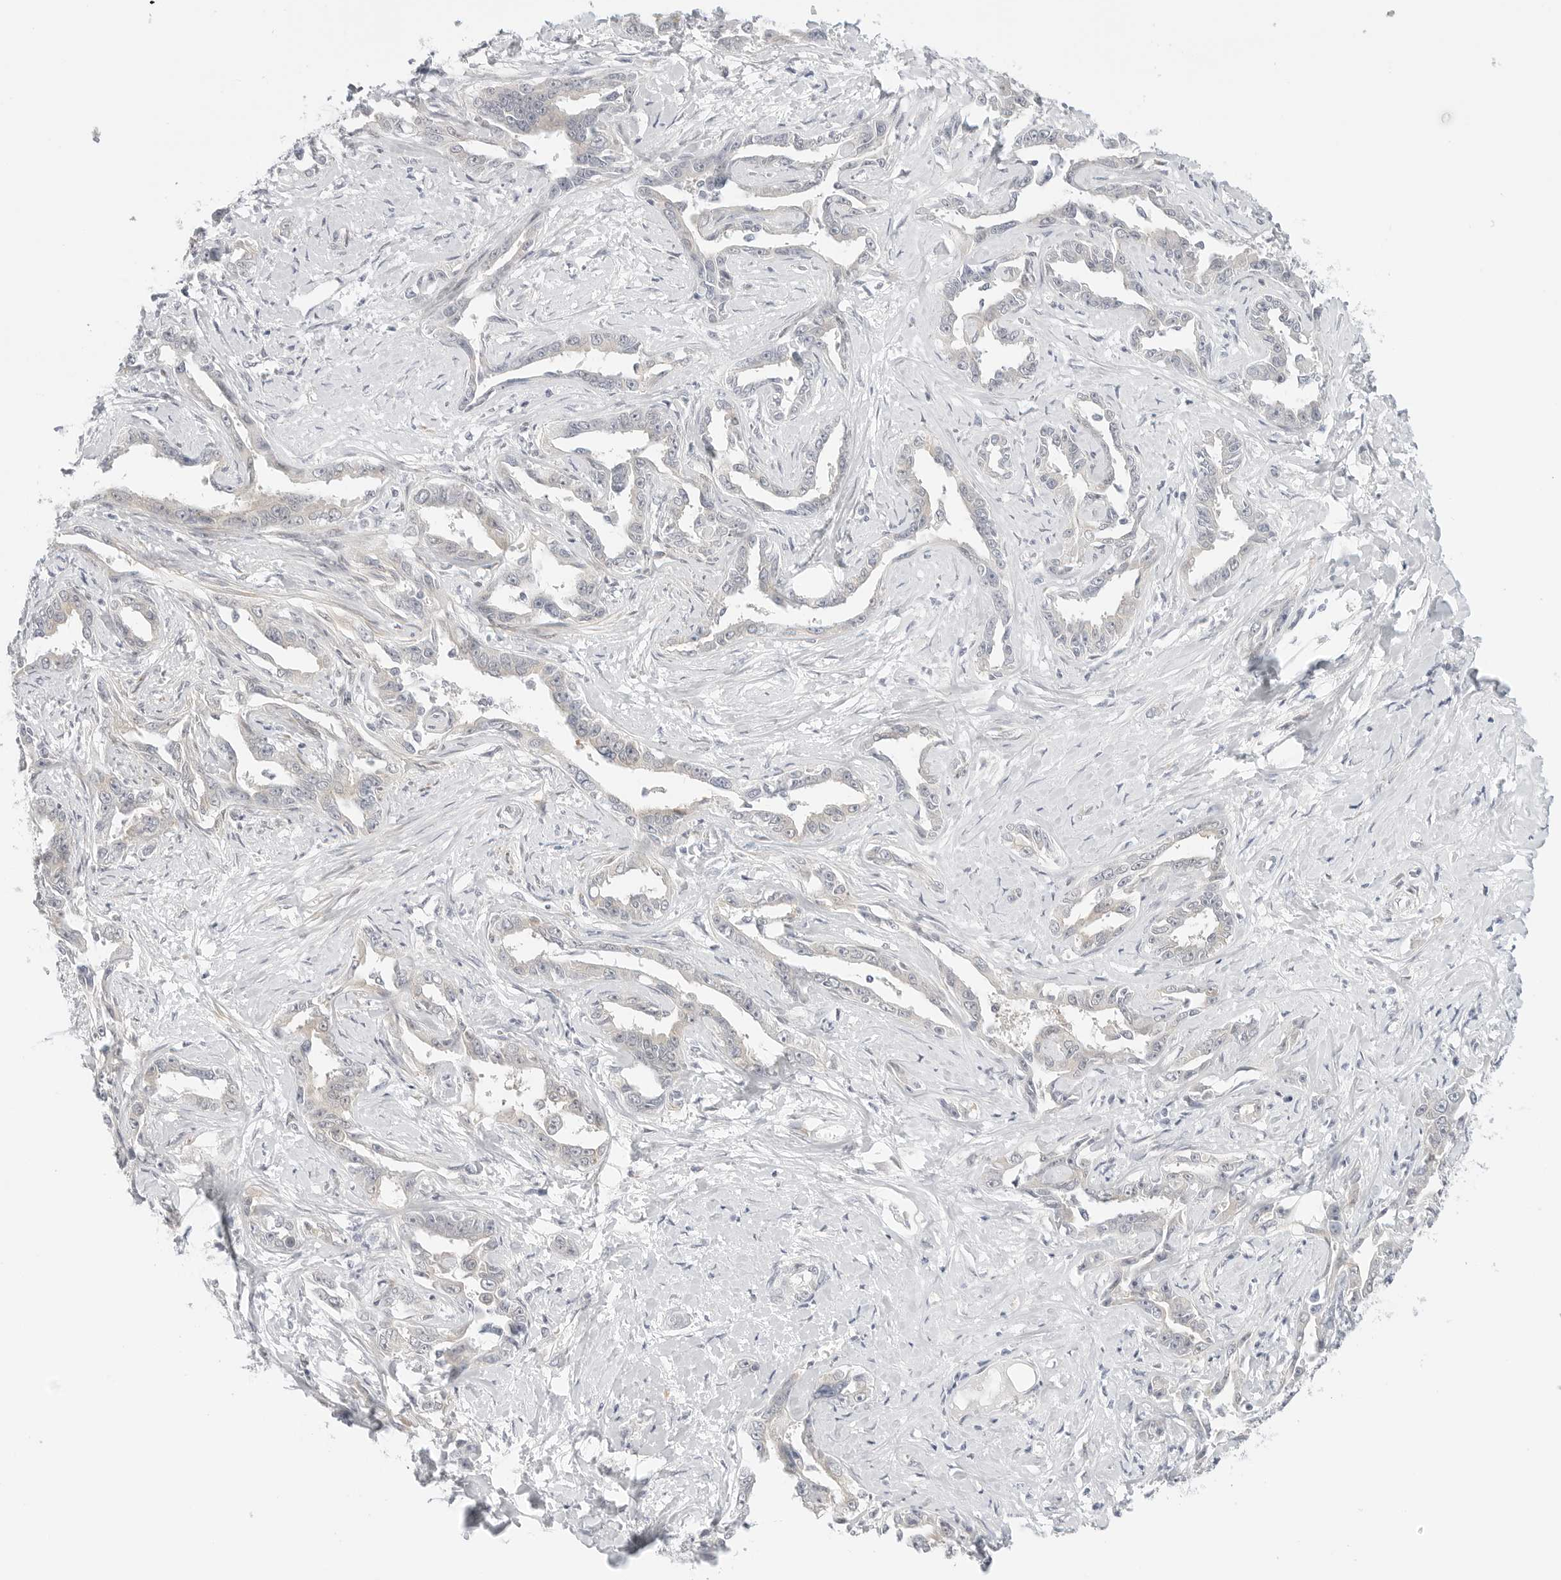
{"staining": {"intensity": "negative", "quantity": "none", "location": "none"}, "tissue": "liver cancer", "cell_type": "Tumor cells", "image_type": "cancer", "snomed": [{"axis": "morphology", "description": "Cholangiocarcinoma"}, {"axis": "topography", "description": "Liver"}], "caption": "Tumor cells are negative for brown protein staining in liver cancer. (DAB immunohistochemistry, high magnification).", "gene": "TCP1", "patient": {"sex": "male", "age": 59}}